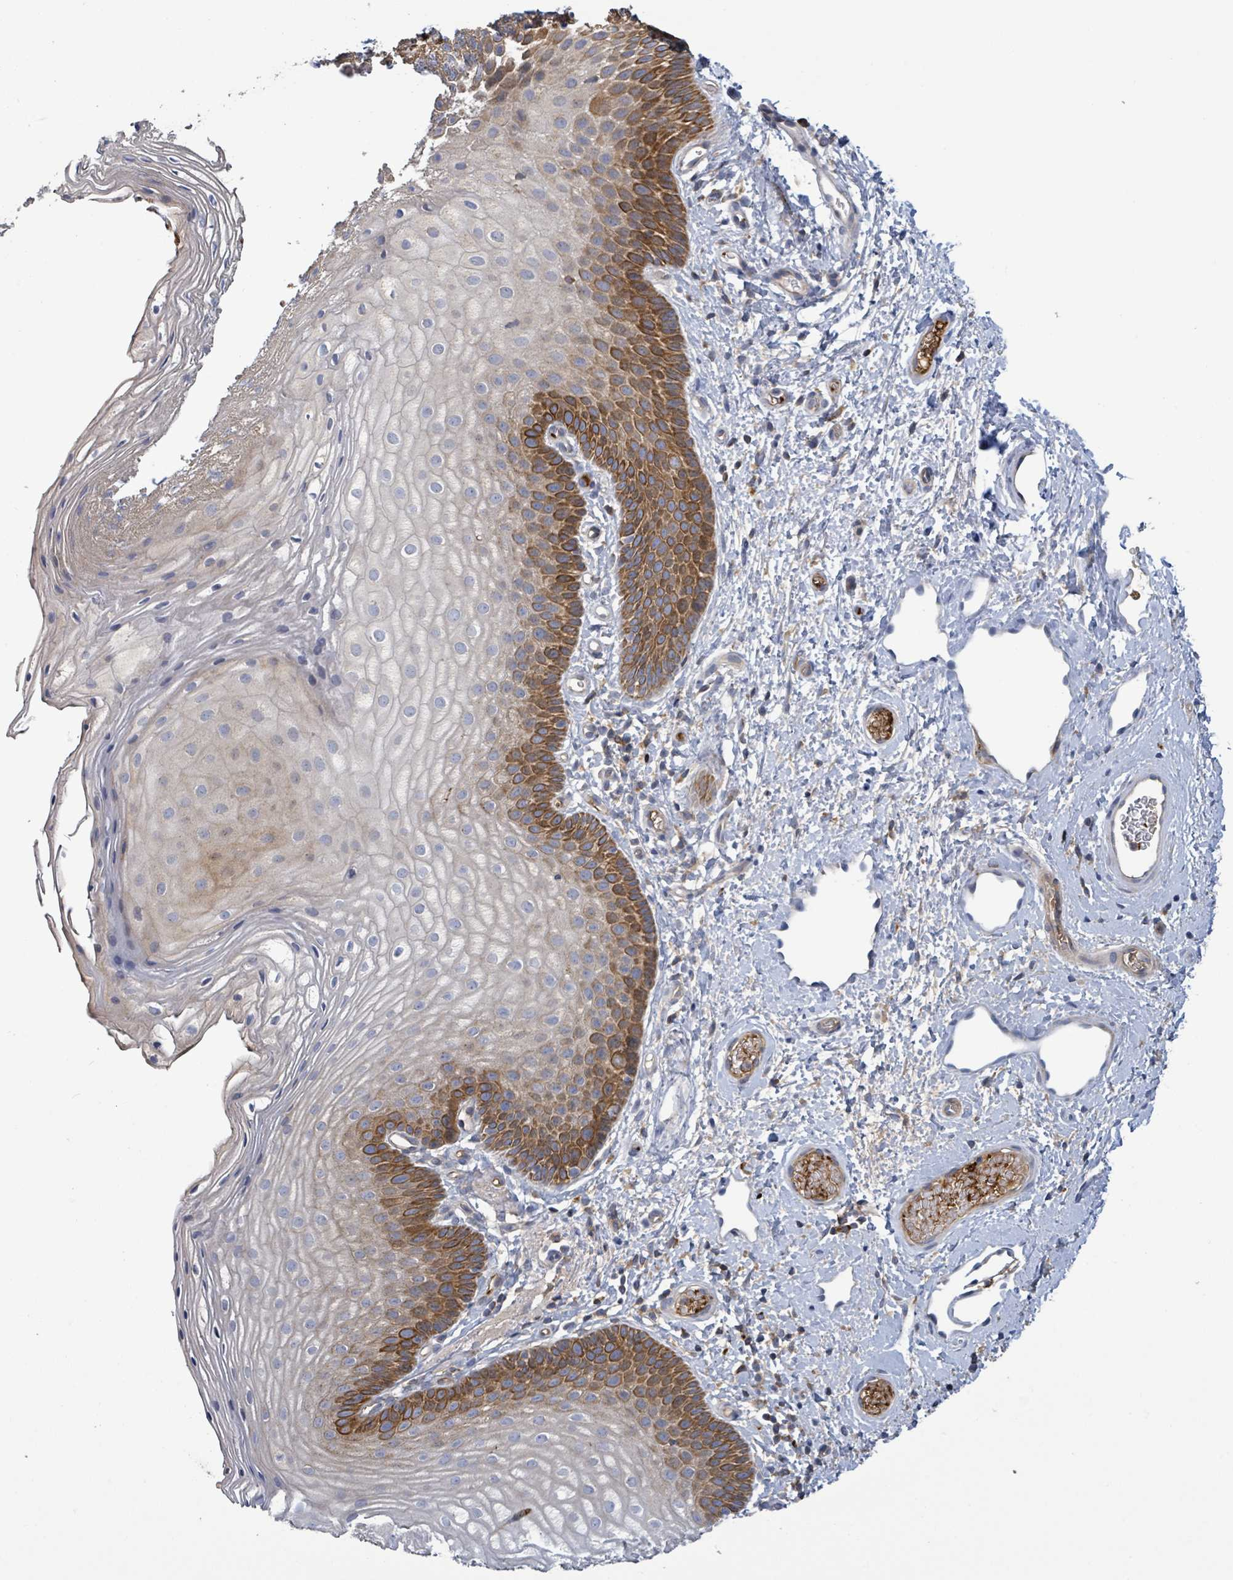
{"staining": {"intensity": "moderate", "quantity": "25%-75%", "location": "cytoplasmic/membranous"}, "tissue": "skin", "cell_type": "Epidermal cells", "image_type": "normal", "snomed": [{"axis": "morphology", "description": "Normal tissue, NOS"}, {"axis": "topography", "description": "Anal"}], "caption": "Unremarkable skin exhibits moderate cytoplasmic/membranous positivity in approximately 25%-75% of epidermal cells (DAB = brown stain, brightfield microscopy at high magnification)..", "gene": "PLAAT1", "patient": {"sex": "female", "age": 40}}